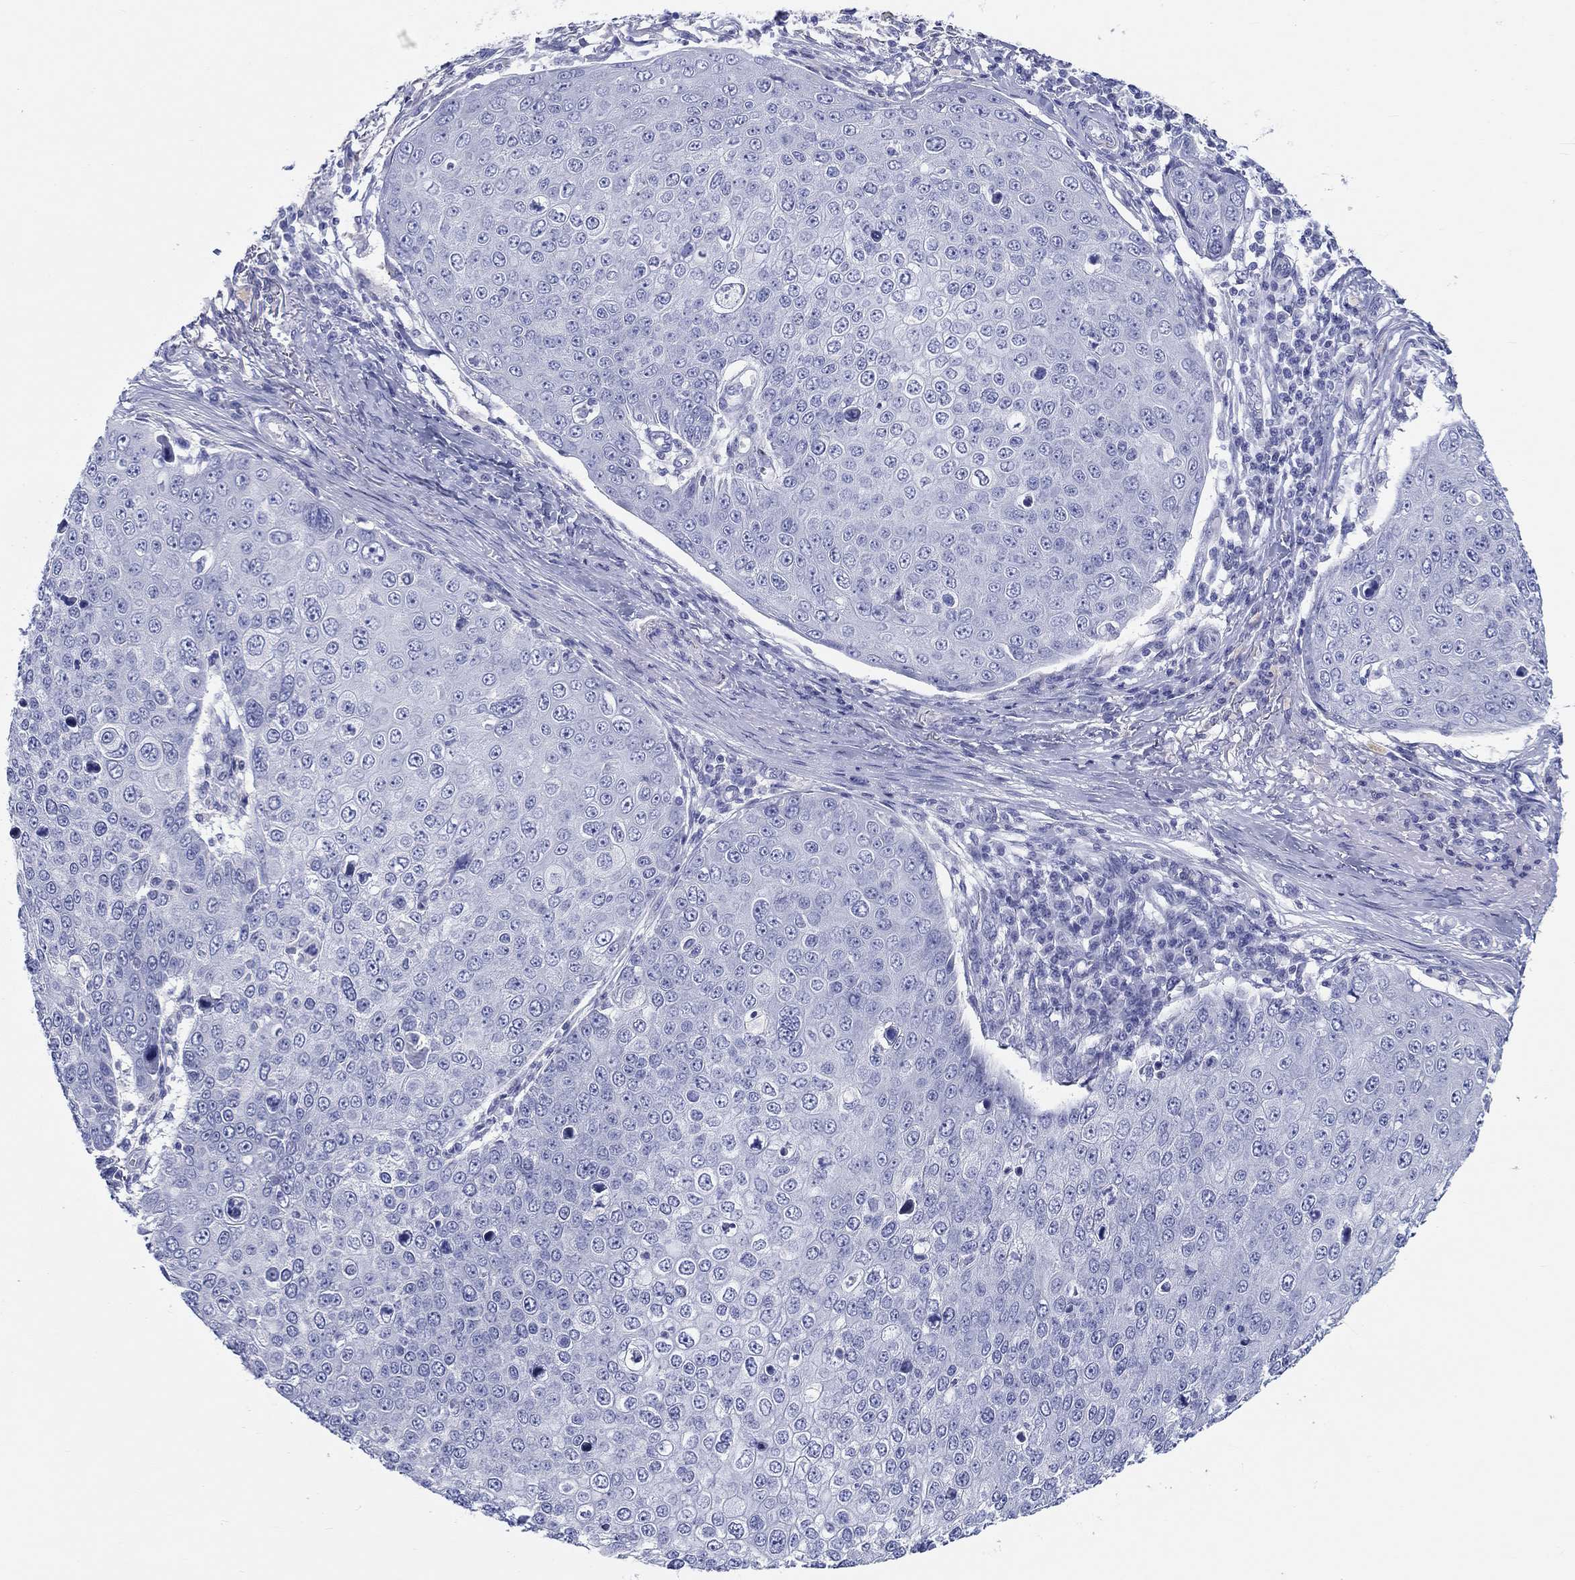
{"staining": {"intensity": "negative", "quantity": "none", "location": "none"}, "tissue": "skin cancer", "cell_type": "Tumor cells", "image_type": "cancer", "snomed": [{"axis": "morphology", "description": "Squamous cell carcinoma, NOS"}, {"axis": "topography", "description": "Skin"}], "caption": "A high-resolution micrograph shows immunohistochemistry (IHC) staining of skin cancer (squamous cell carcinoma), which reveals no significant positivity in tumor cells.", "gene": "H1-1", "patient": {"sex": "male", "age": 71}}